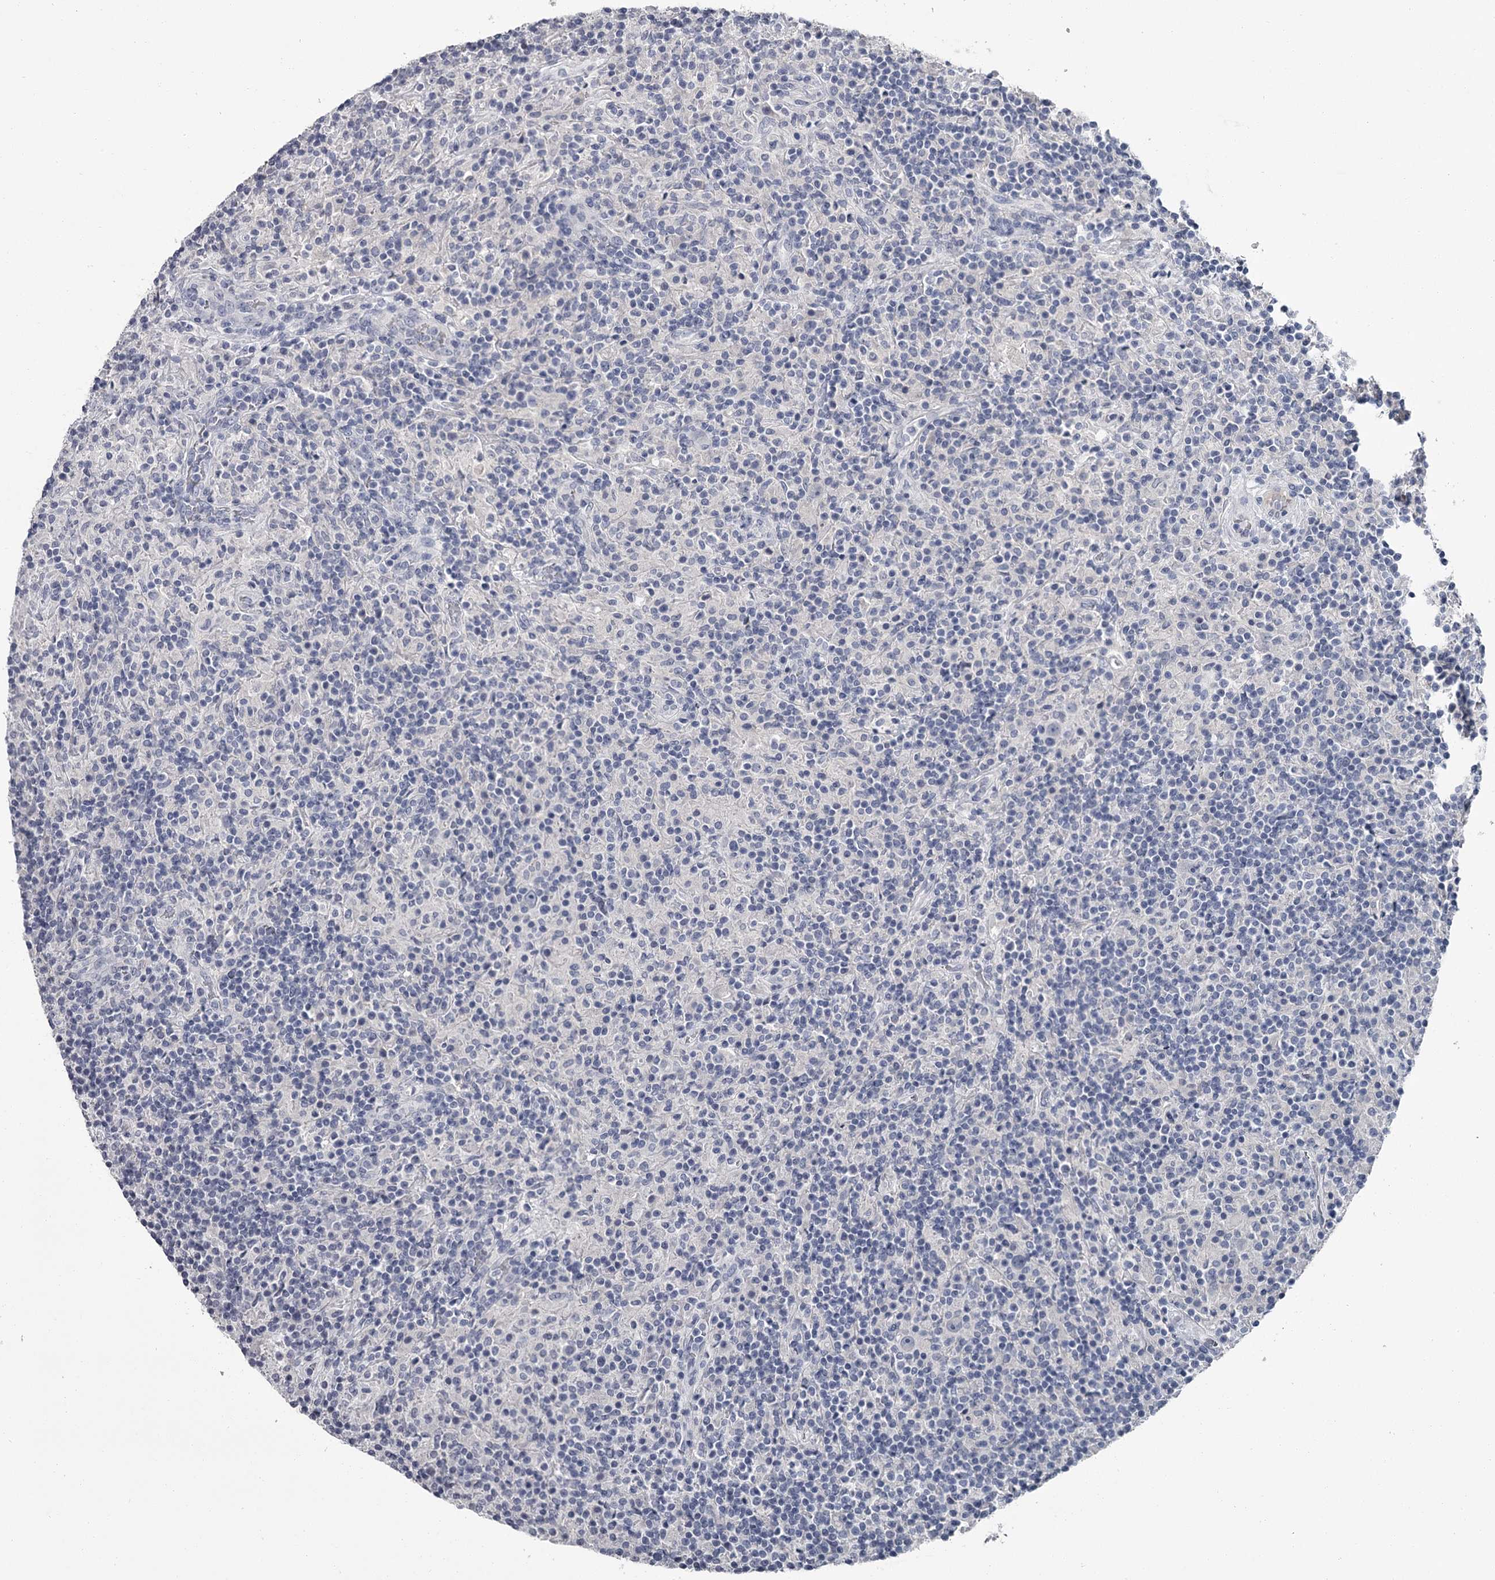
{"staining": {"intensity": "negative", "quantity": "none", "location": "none"}, "tissue": "lymphoma", "cell_type": "Tumor cells", "image_type": "cancer", "snomed": [{"axis": "morphology", "description": "Hodgkin's disease, NOS"}, {"axis": "topography", "description": "Lymph node"}], "caption": "High magnification brightfield microscopy of Hodgkin's disease stained with DAB (3,3'-diaminobenzidine) (brown) and counterstained with hematoxylin (blue): tumor cells show no significant expression.", "gene": "DAO", "patient": {"sex": "male", "age": 70}}